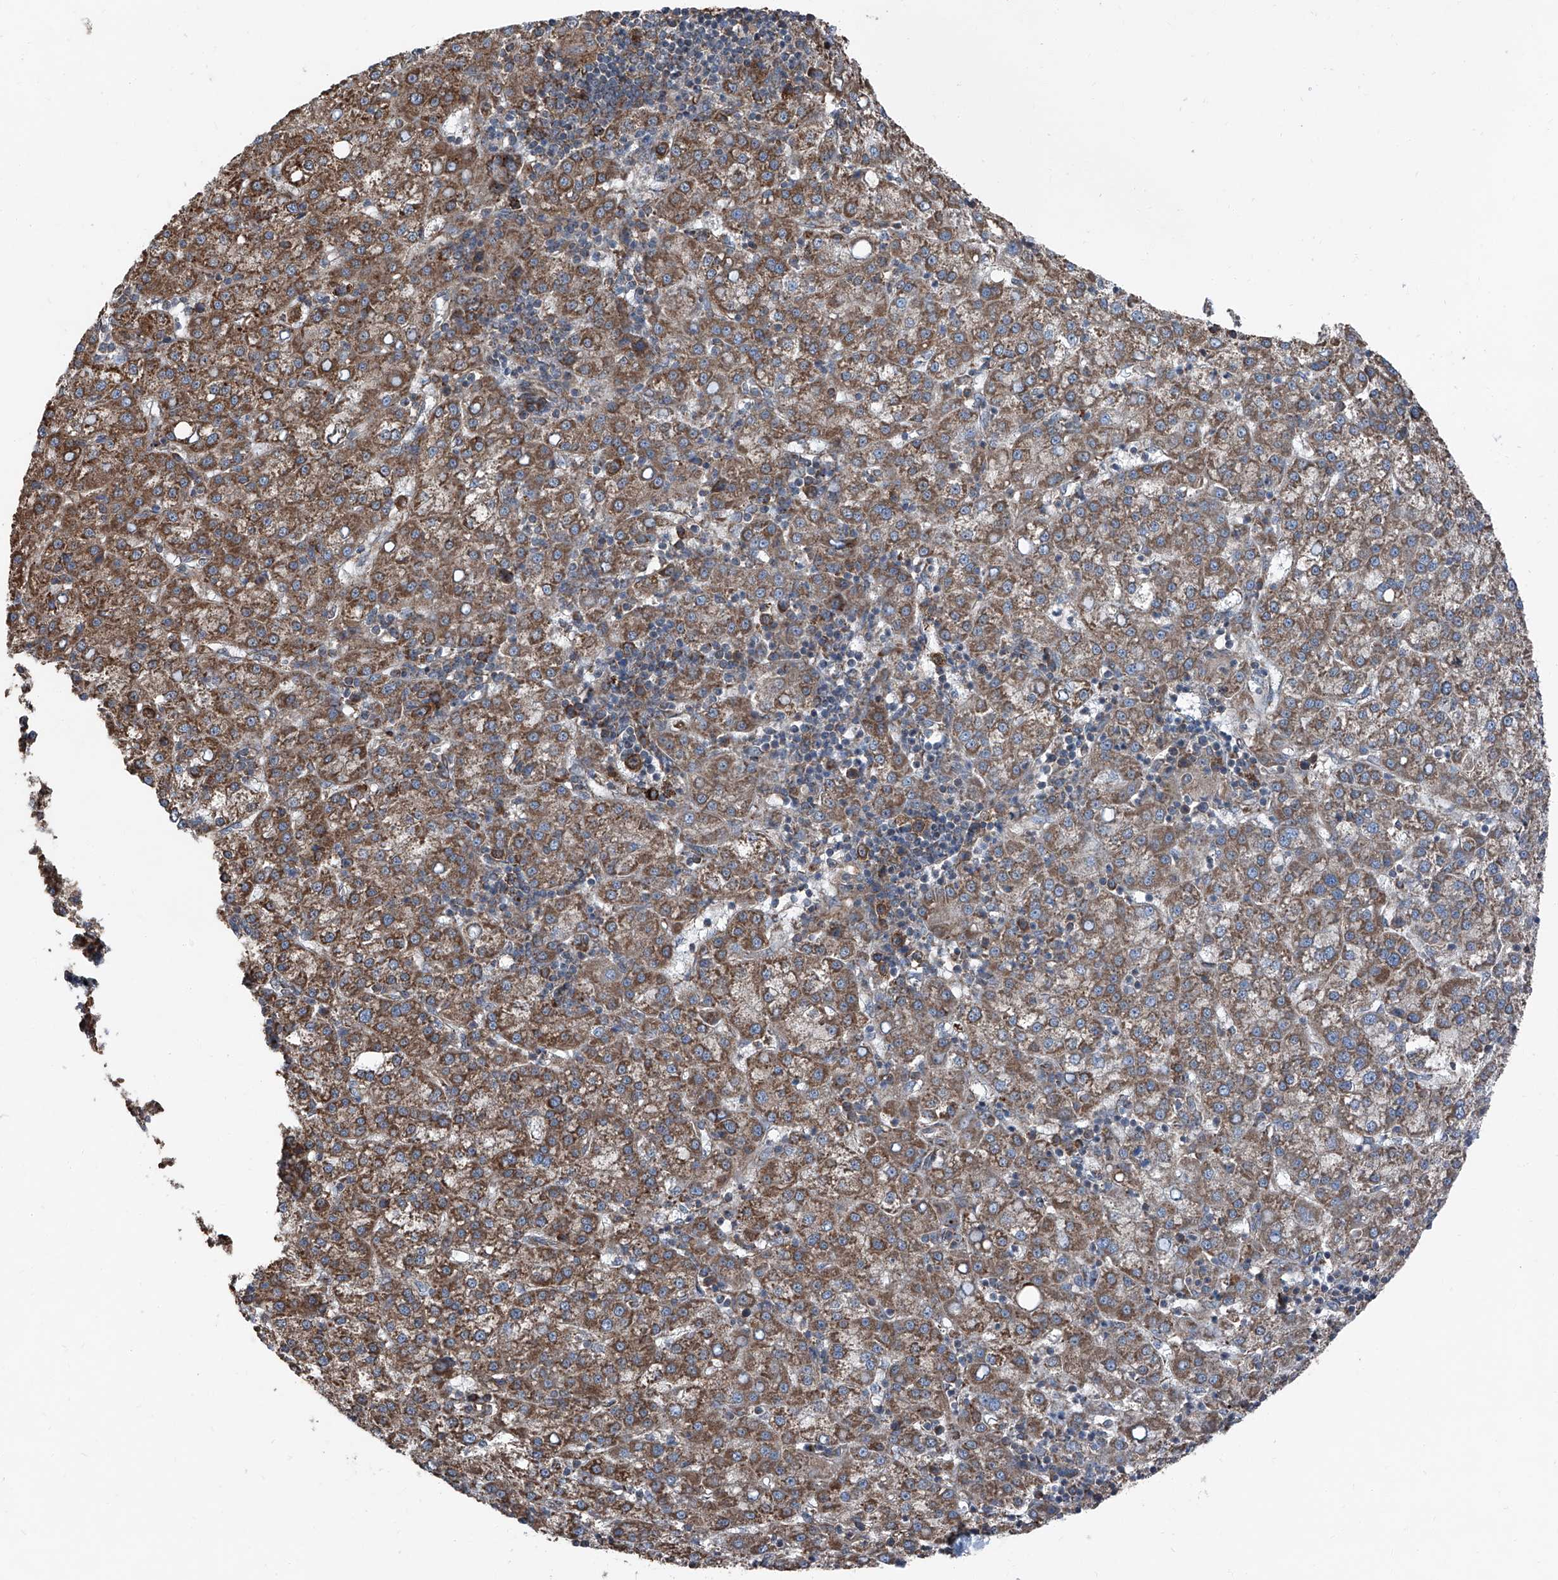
{"staining": {"intensity": "moderate", "quantity": ">75%", "location": "cytoplasmic/membranous"}, "tissue": "liver cancer", "cell_type": "Tumor cells", "image_type": "cancer", "snomed": [{"axis": "morphology", "description": "Carcinoma, Hepatocellular, NOS"}, {"axis": "topography", "description": "Liver"}], "caption": "There is medium levels of moderate cytoplasmic/membranous expression in tumor cells of liver cancer (hepatocellular carcinoma), as demonstrated by immunohistochemical staining (brown color).", "gene": "LIMK1", "patient": {"sex": "female", "age": 58}}